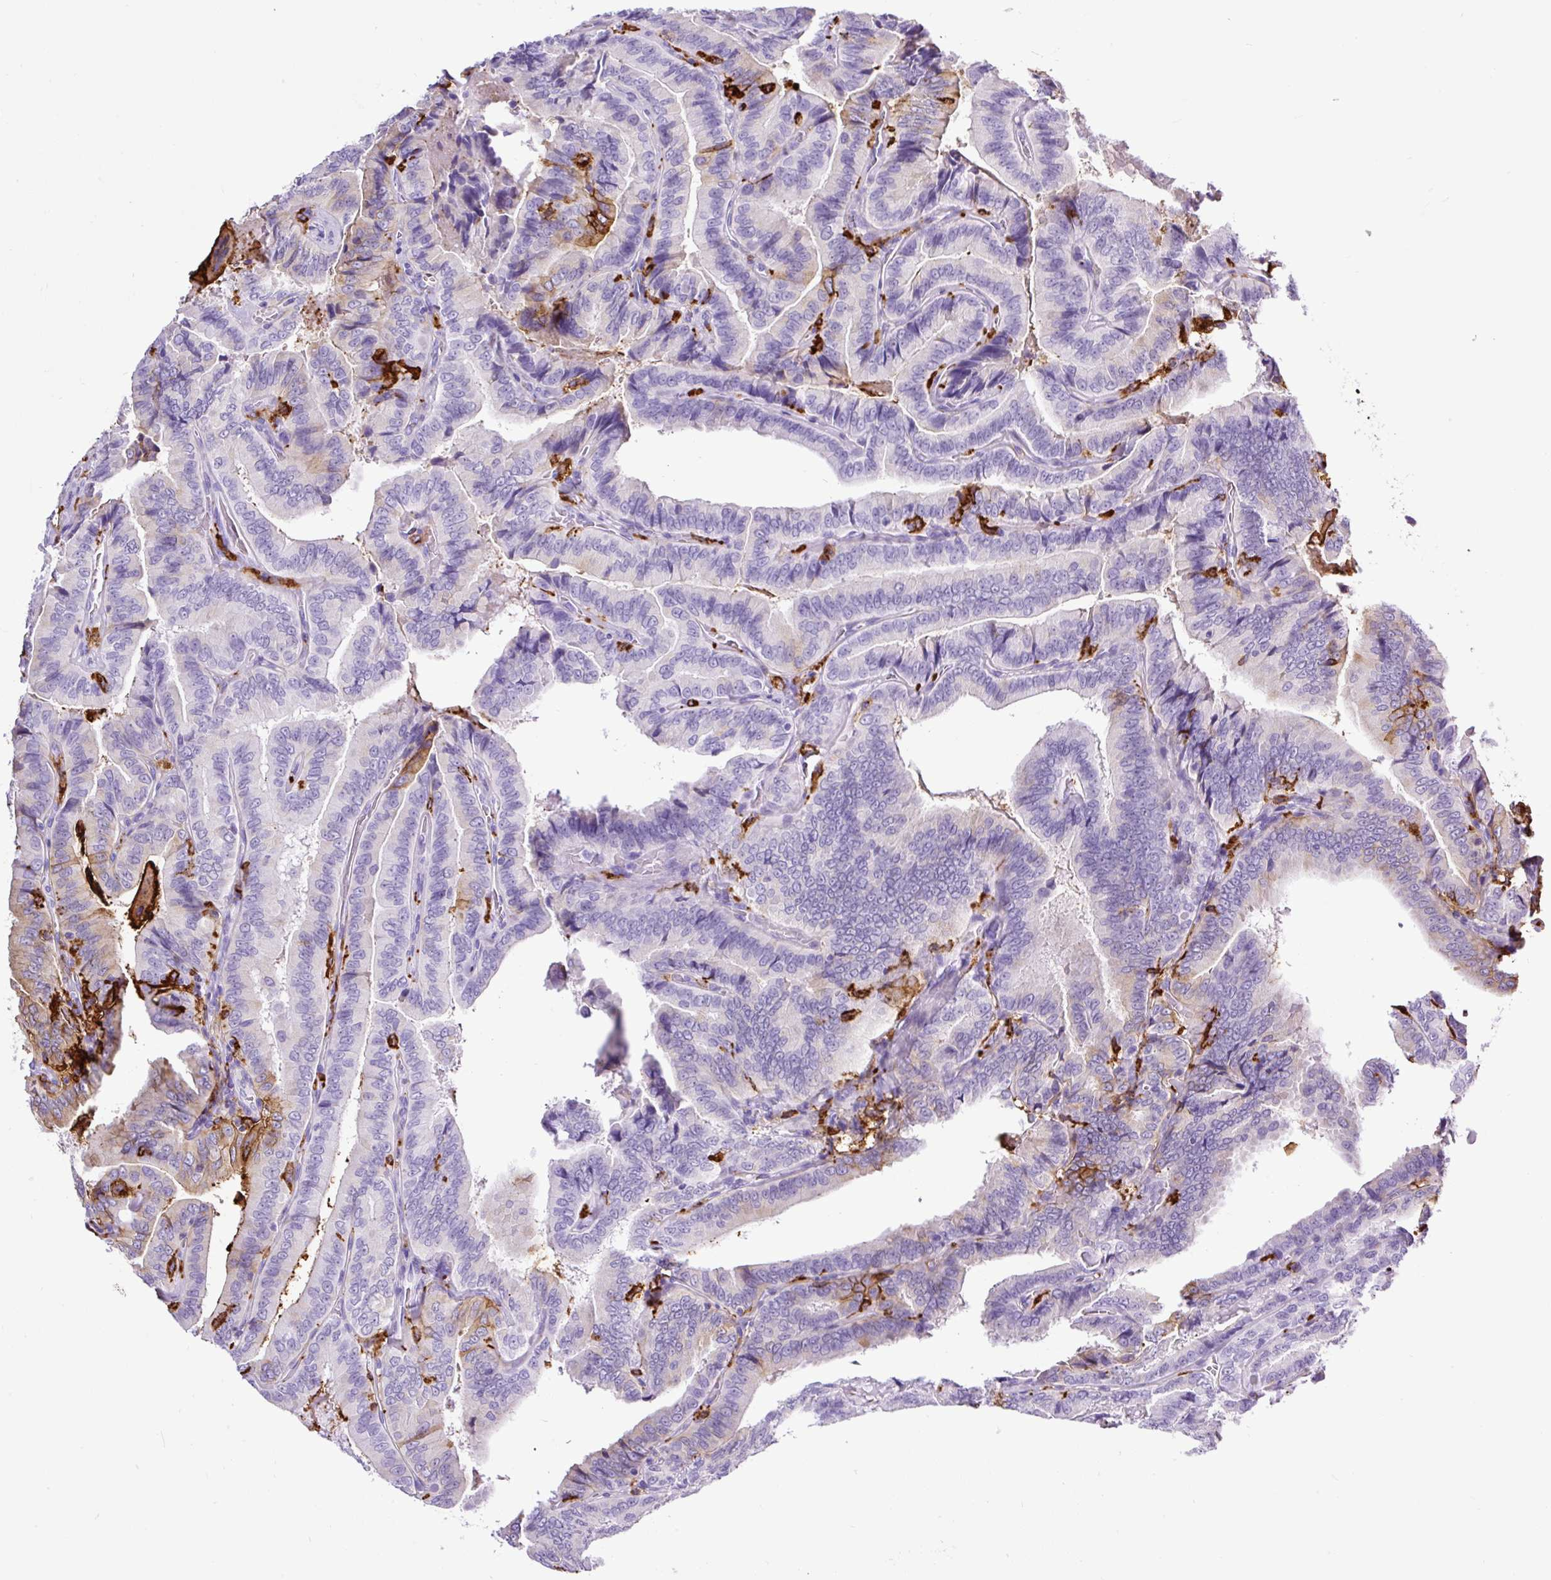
{"staining": {"intensity": "moderate", "quantity": "<25%", "location": "cytoplasmic/membranous"}, "tissue": "thyroid cancer", "cell_type": "Tumor cells", "image_type": "cancer", "snomed": [{"axis": "morphology", "description": "Papillary adenocarcinoma, NOS"}, {"axis": "topography", "description": "Thyroid gland"}], "caption": "There is low levels of moderate cytoplasmic/membranous staining in tumor cells of thyroid cancer, as demonstrated by immunohistochemical staining (brown color).", "gene": "HLA-DRA", "patient": {"sex": "male", "age": 61}}